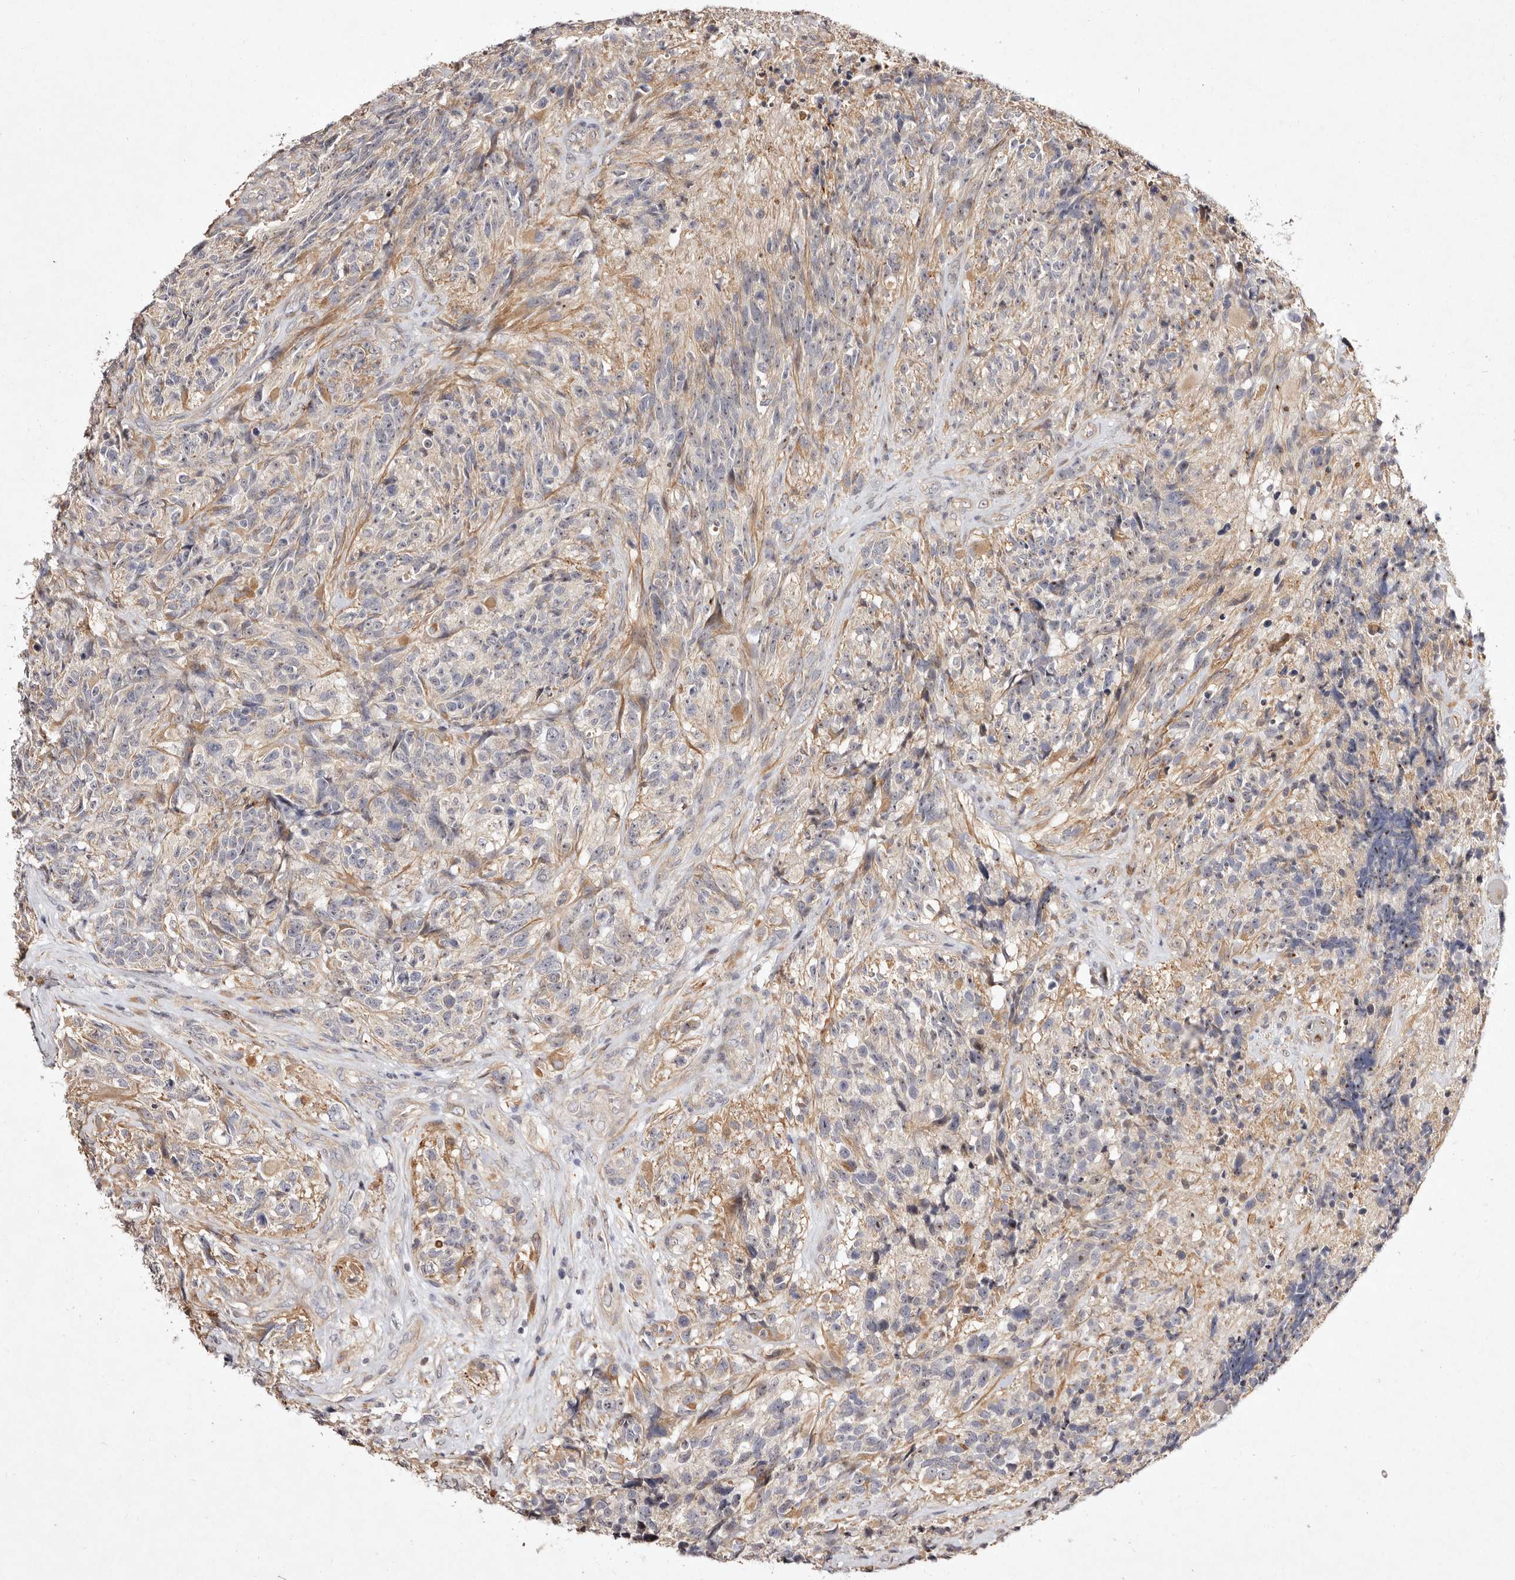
{"staining": {"intensity": "negative", "quantity": "none", "location": "none"}, "tissue": "glioma", "cell_type": "Tumor cells", "image_type": "cancer", "snomed": [{"axis": "morphology", "description": "Glioma, malignant, High grade"}, {"axis": "topography", "description": "Brain"}], "caption": "The immunohistochemistry histopathology image has no significant expression in tumor cells of malignant glioma (high-grade) tissue.", "gene": "MTMR11", "patient": {"sex": "male", "age": 69}}